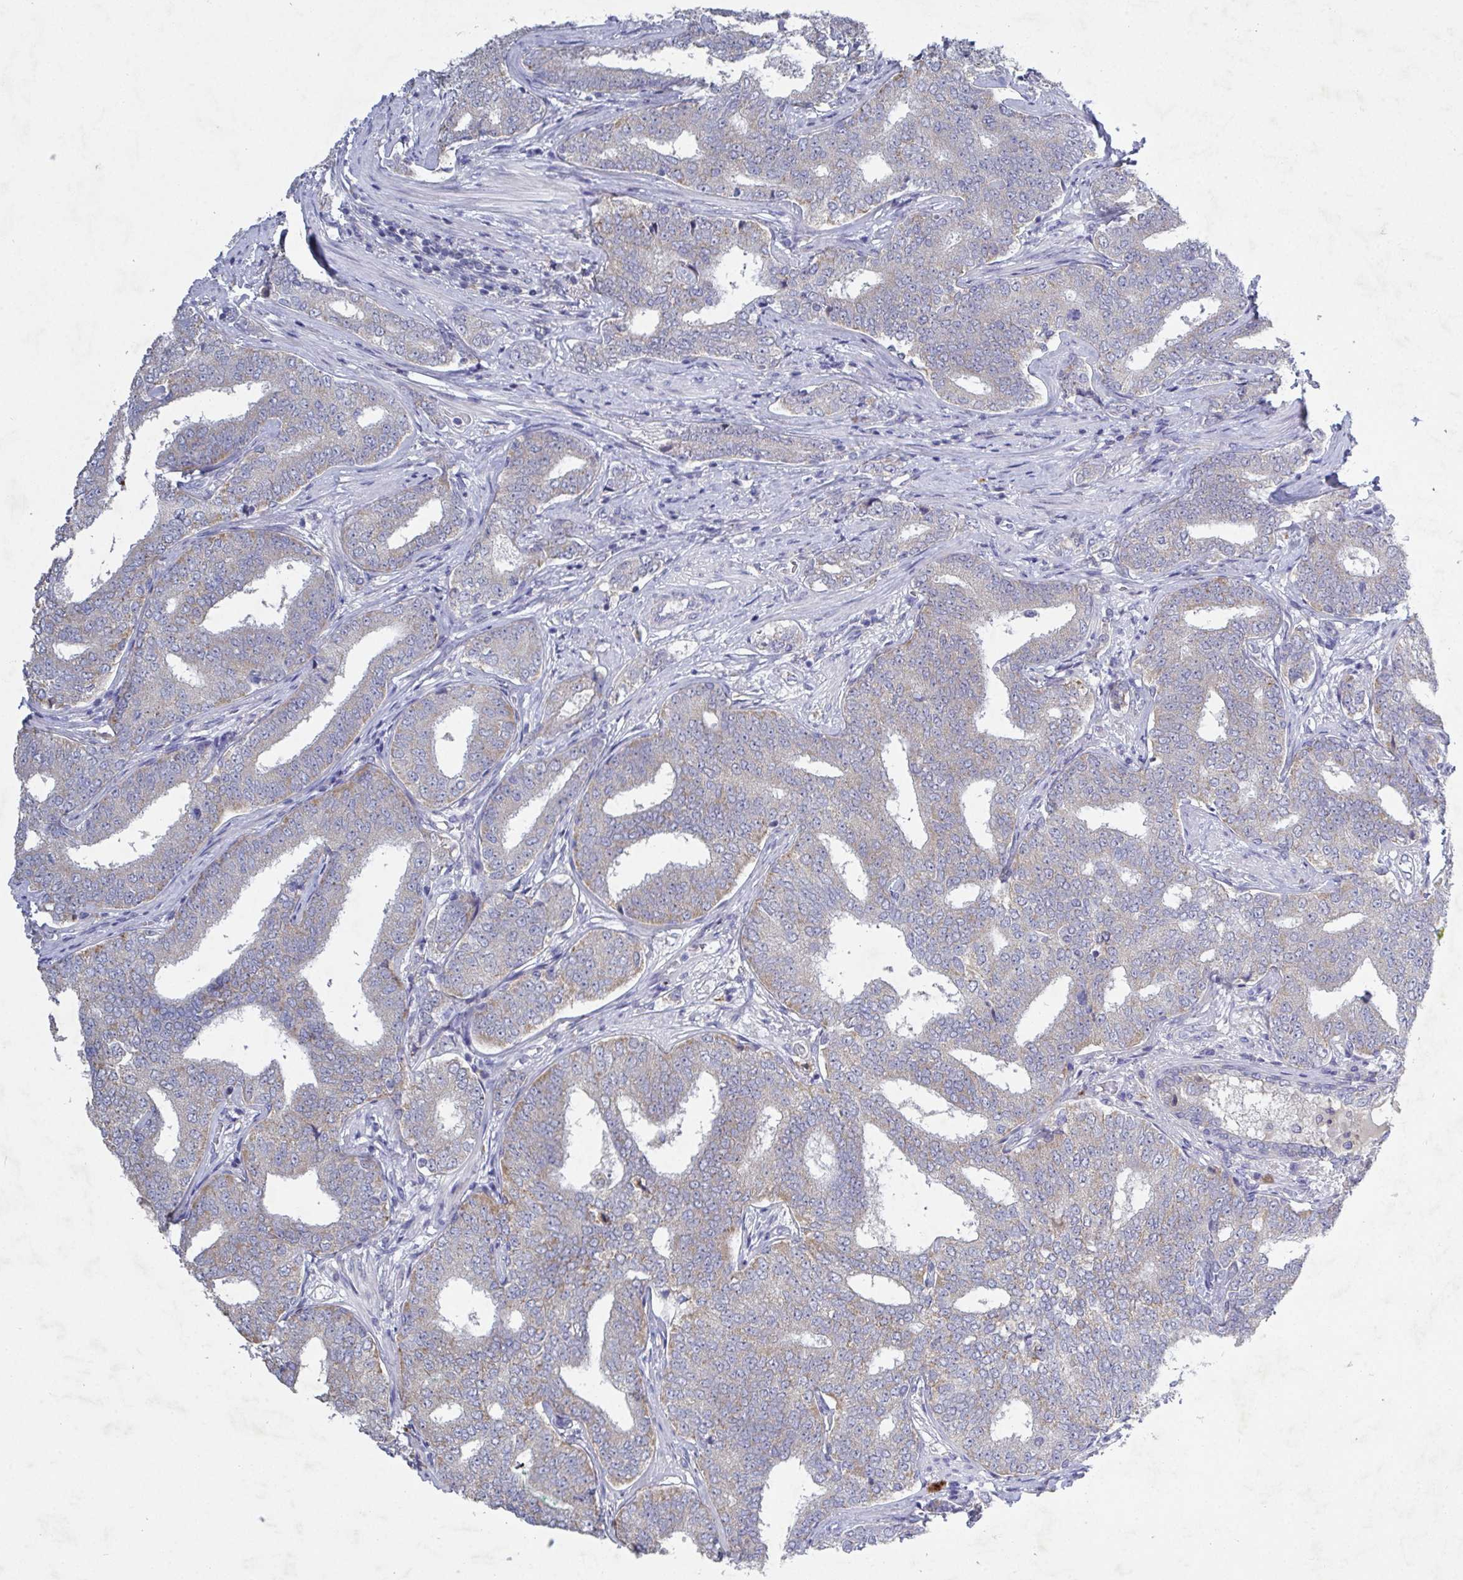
{"staining": {"intensity": "weak", "quantity": "<25%", "location": "cytoplasmic/membranous"}, "tissue": "prostate cancer", "cell_type": "Tumor cells", "image_type": "cancer", "snomed": [{"axis": "morphology", "description": "Adenocarcinoma, High grade"}, {"axis": "topography", "description": "Prostate"}], "caption": "Adenocarcinoma (high-grade) (prostate) was stained to show a protein in brown. There is no significant positivity in tumor cells. Brightfield microscopy of immunohistochemistry (IHC) stained with DAB (3,3'-diaminobenzidine) (brown) and hematoxylin (blue), captured at high magnification.", "gene": "GALNT13", "patient": {"sex": "male", "age": 72}}